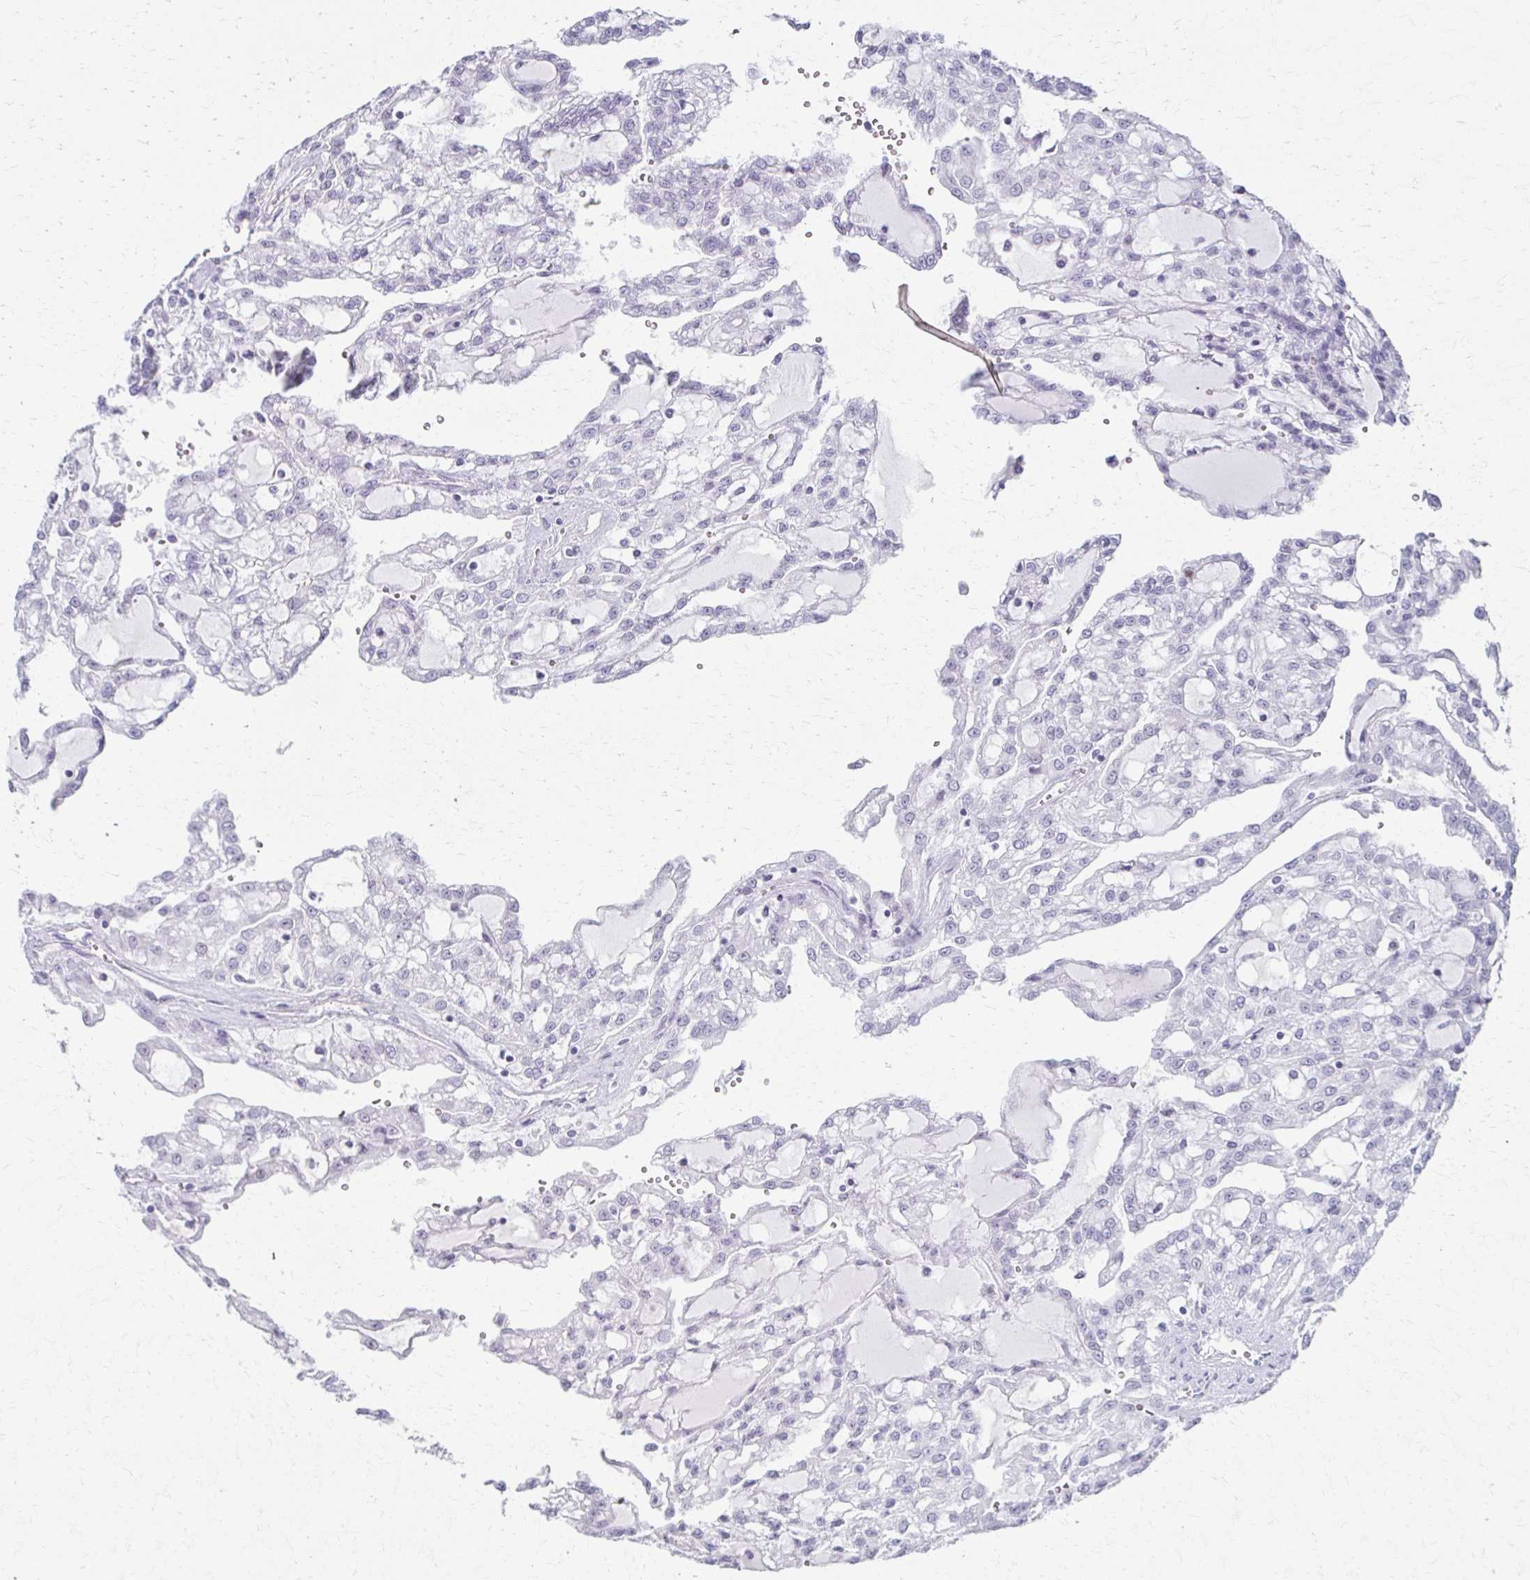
{"staining": {"intensity": "negative", "quantity": "none", "location": "none"}, "tissue": "renal cancer", "cell_type": "Tumor cells", "image_type": "cancer", "snomed": [{"axis": "morphology", "description": "Adenocarcinoma, NOS"}, {"axis": "topography", "description": "Kidney"}], "caption": "Tumor cells show no significant expression in renal cancer.", "gene": "MORC4", "patient": {"sex": "male", "age": 63}}